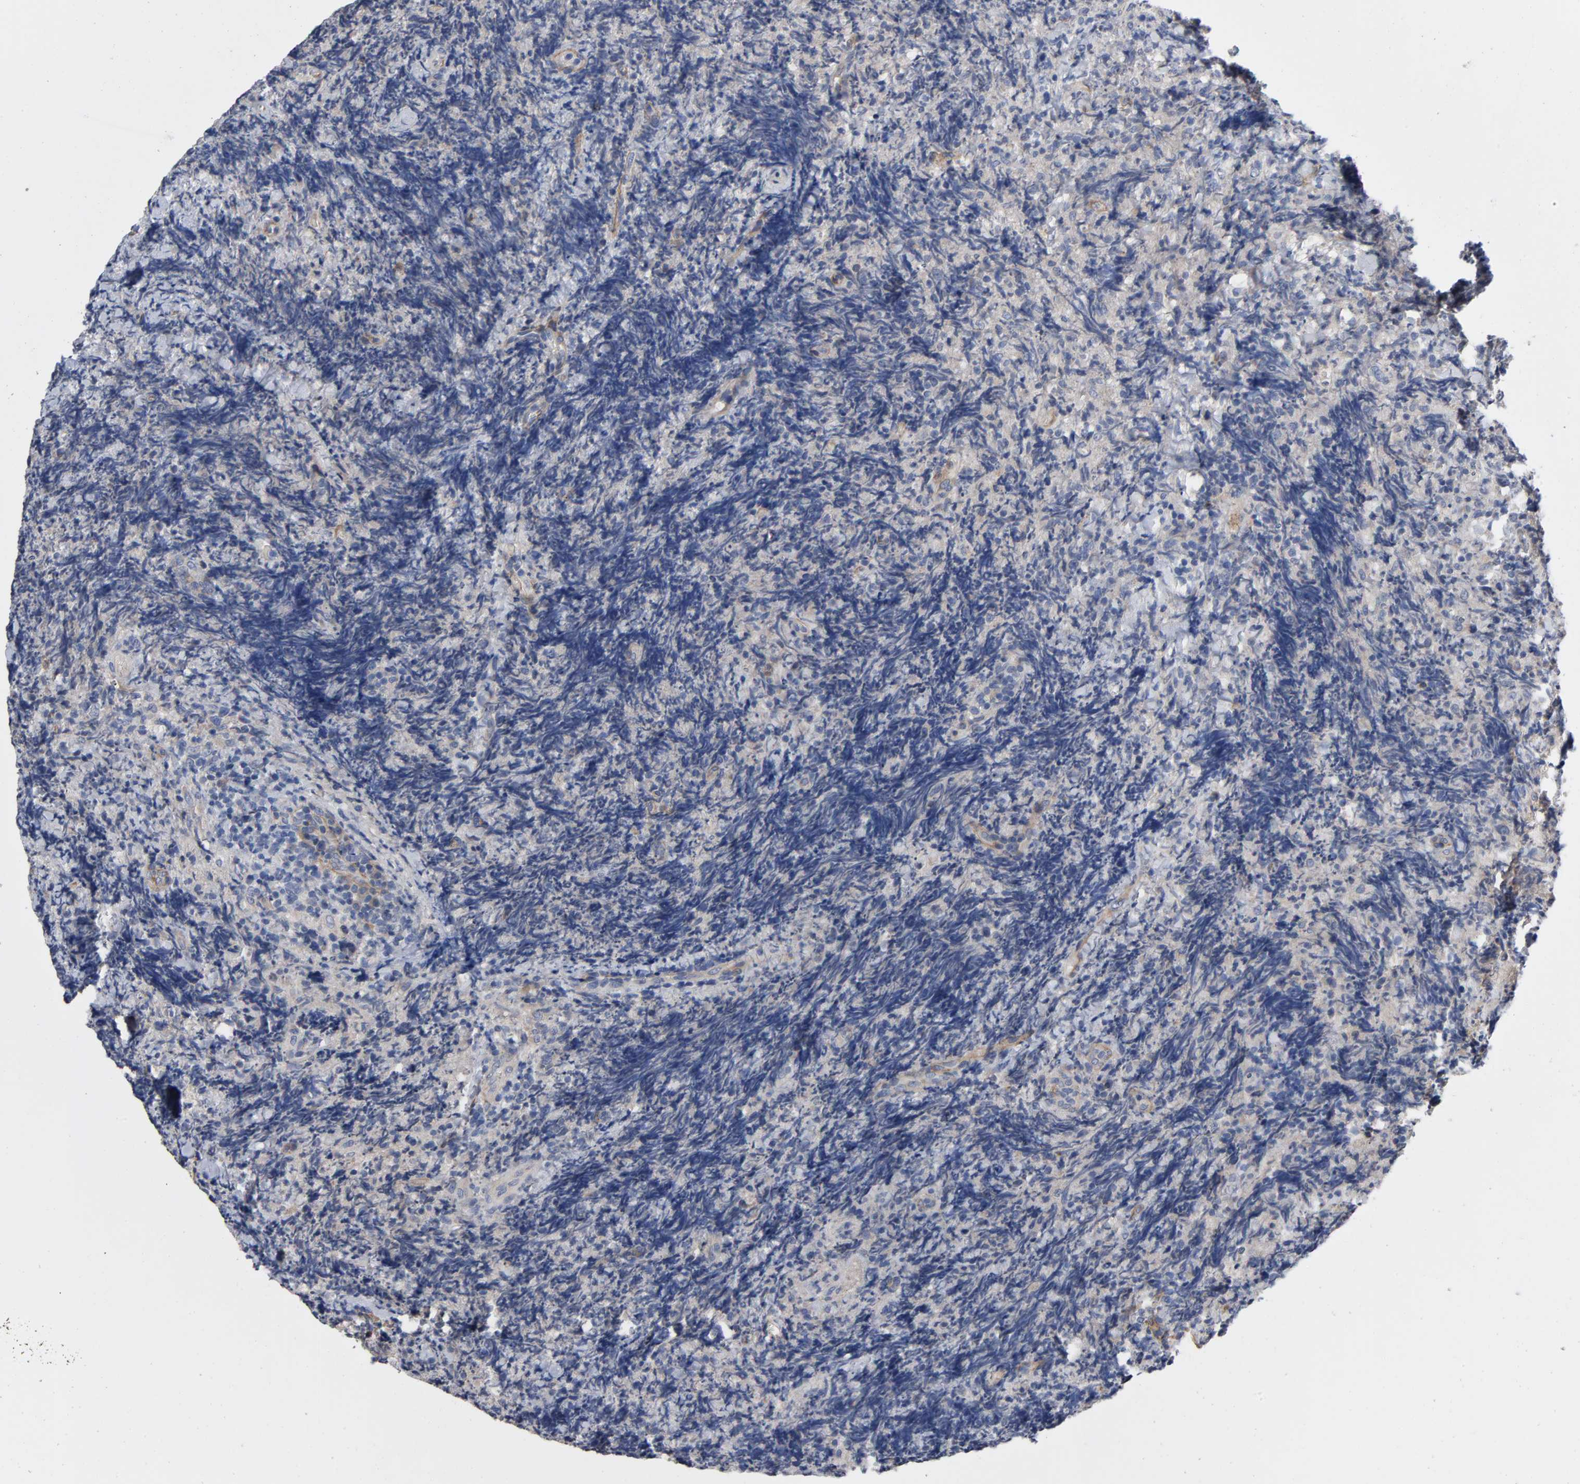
{"staining": {"intensity": "weak", "quantity": "25%-75%", "location": "cytoplasmic/membranous"}, "tissue": "lymphoma", "cell_type": "Tumor cells", "image_type": "cancer", "snomed": [{"axis": "morphology", "description": "Malignant lymphoma, non-Hodgkin's type, High grade"}, {"axis": "topography", "description": "Tonsil"}], "caption": "IHC histopathology image of neoplastic tissue: human lymphoma stained using immunohistochemistry (IHC) demonstrates low levels of weak protein expression localized specifically in the cytoplasmic/membranous of tumor cells, appearing as a cytoplasmic/membranous brown color.", "gene": "CCDC134", "patient": {"sex": "female", "age": 36}}